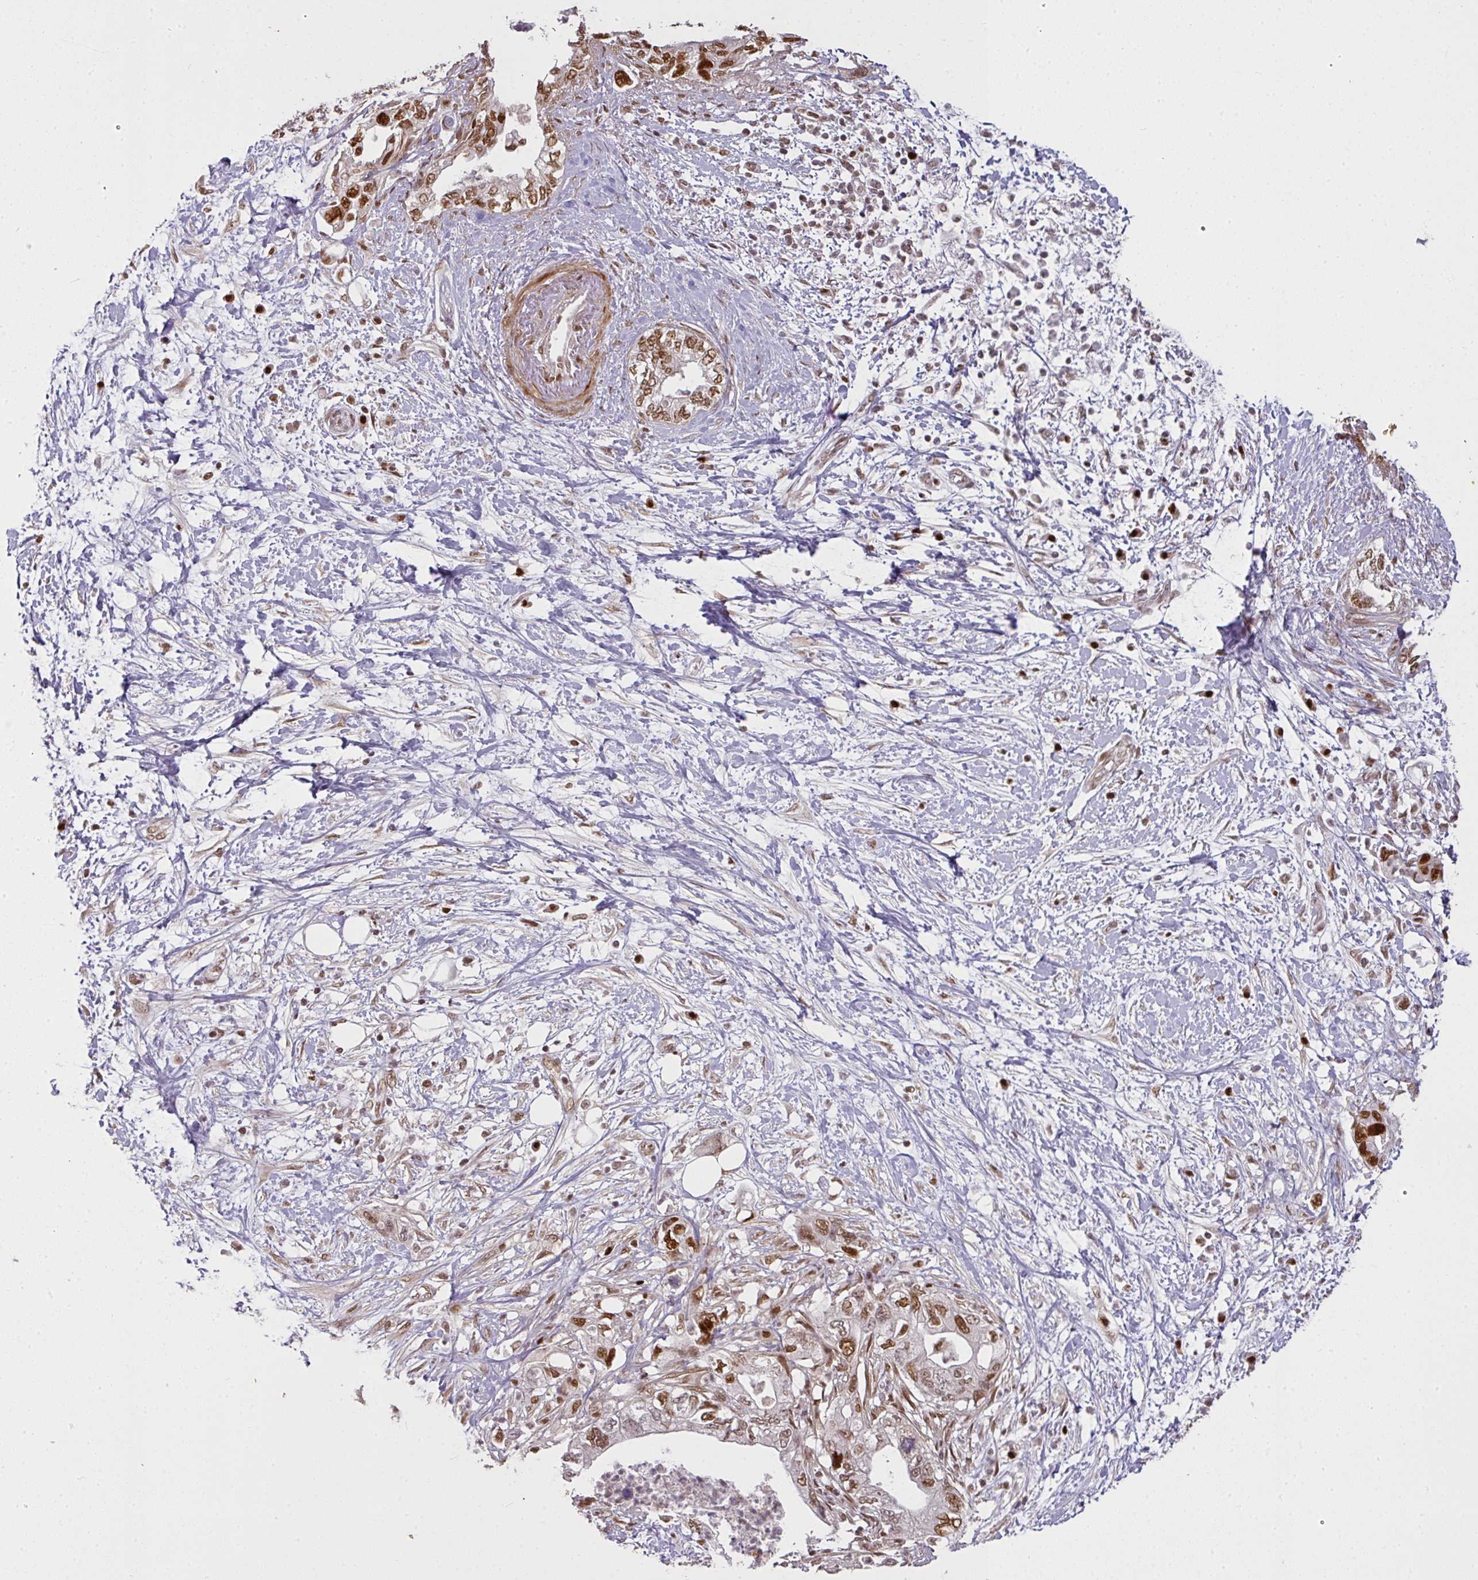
{"staining": {"intensity": "moderate", "quantity": ">75%", "location": "nuclear"}, "tissue": "pancreatic cancer", "cell_type": "Tumor cells", "image_type": "cancer", "snomed": [{"axis": "morphology", "description": "Adenocarcinoma, NOS"}, {"axis": "topography", "description": "Pancreas"}], "caption": "Moderate nuclear positivity is identified in approximately >75% of tumor cells in adenocarcinoma (pancreatic).", "gene": "GPRIN2", "patient": {"sex": "female", "age": 73}}